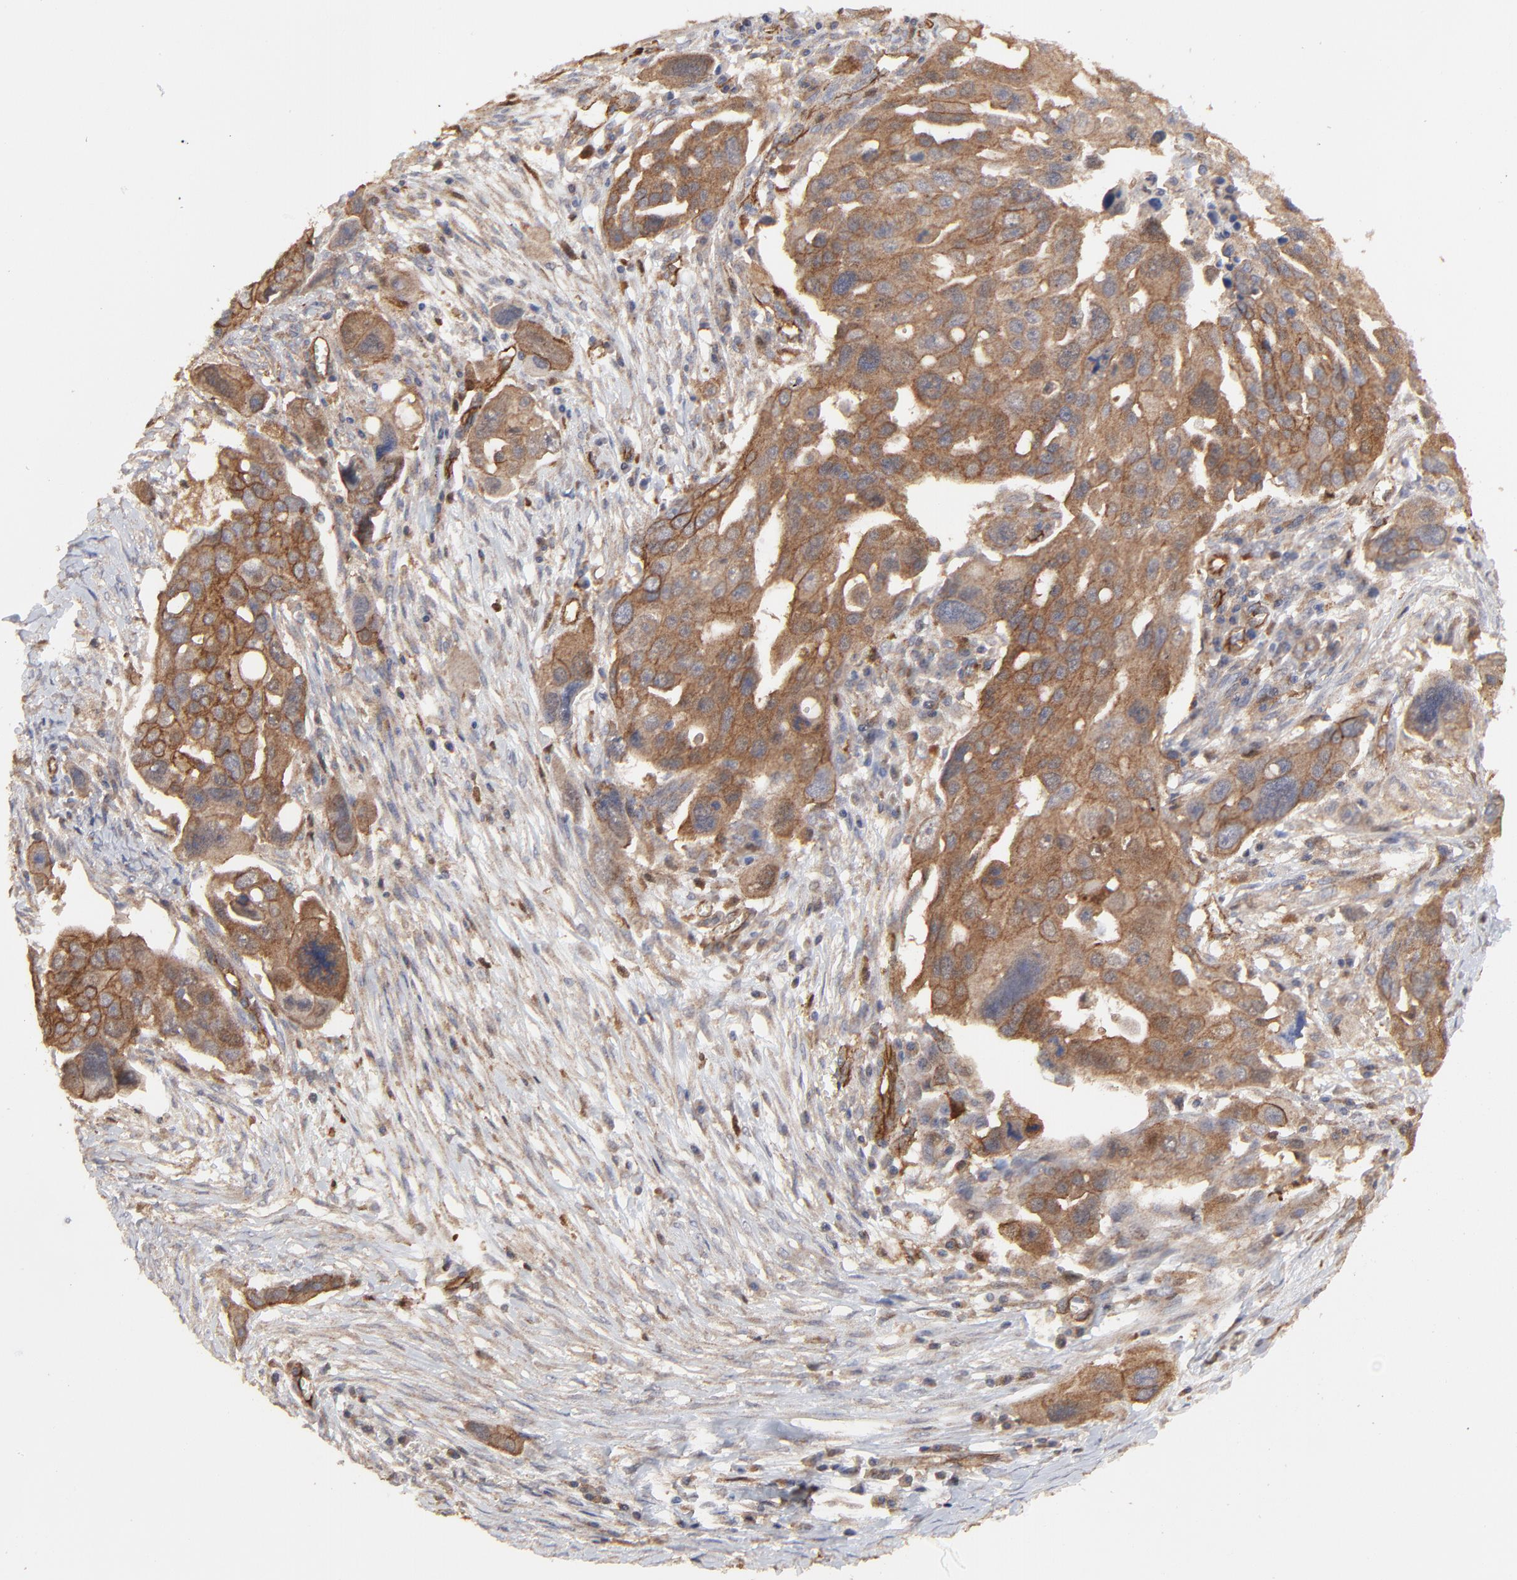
{"staining": {"intensity": "moderate", "quantity": ">75%", "location": "cytoplasmic/membranous"}, "tissue": "ovarian cancer", "cell_type": "Tumor cells", "image_type": "cancer", "snomed": [{"axis": "morphology", "description": "Carcinoma, endometroid"}, {"axis": "topography", "description": "Ovary"}], "caption": "Immunohistochemical staining of ovarian endometroid carcinoma displays medium levels of moderate cytoplasmic/membranous staining in about >75% of tumor cells. (Stains: DAB in brown, nuclei in blue, Microscopy: brightfield microscopy at high magnification).", "gene": "ARMT1", "patient": {"sex": "female", "age": 75}}